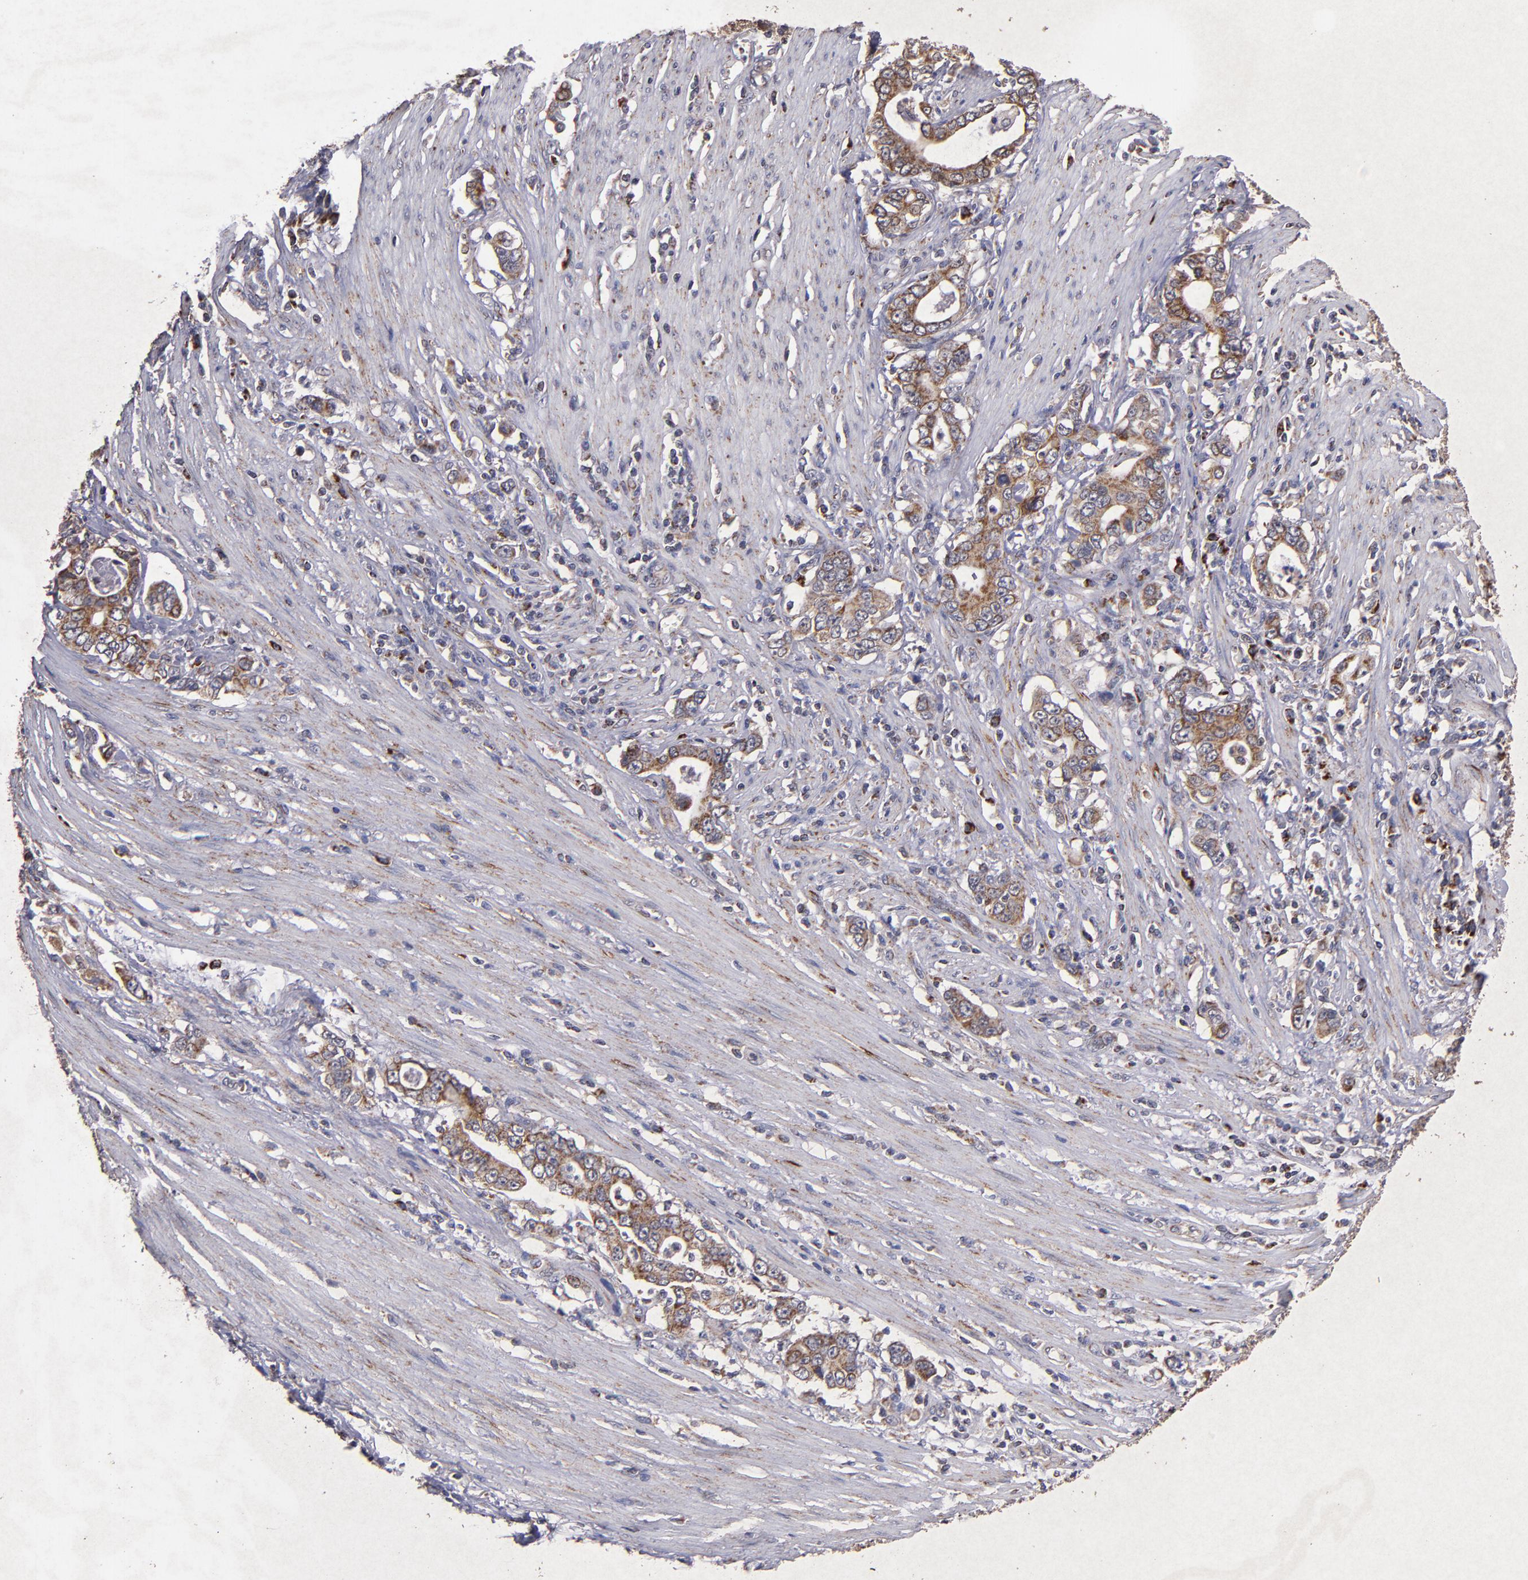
{"staining": {"intensity": "weak", "quantity": ">75%", "location": "cytoplasmic/membranous"}, "tissue": "stomach cancer", "cell_type": "Tumor cells", "image_type": "cancer", "snomed": [{"axis": "morphology", "description": "Adenocarcinoma, NOS"}, {"axis": "topography", "description": "Stomach, lower"}], "caption": "The micrograph shows immunohistochemical staining of adenocarcinoma (stomach). There is weak cytoplasmic/membranous expression is present in about >75% of tumor cells.", "gene": "TIMM9", "patient": {"sex": "female", "age": 72}}